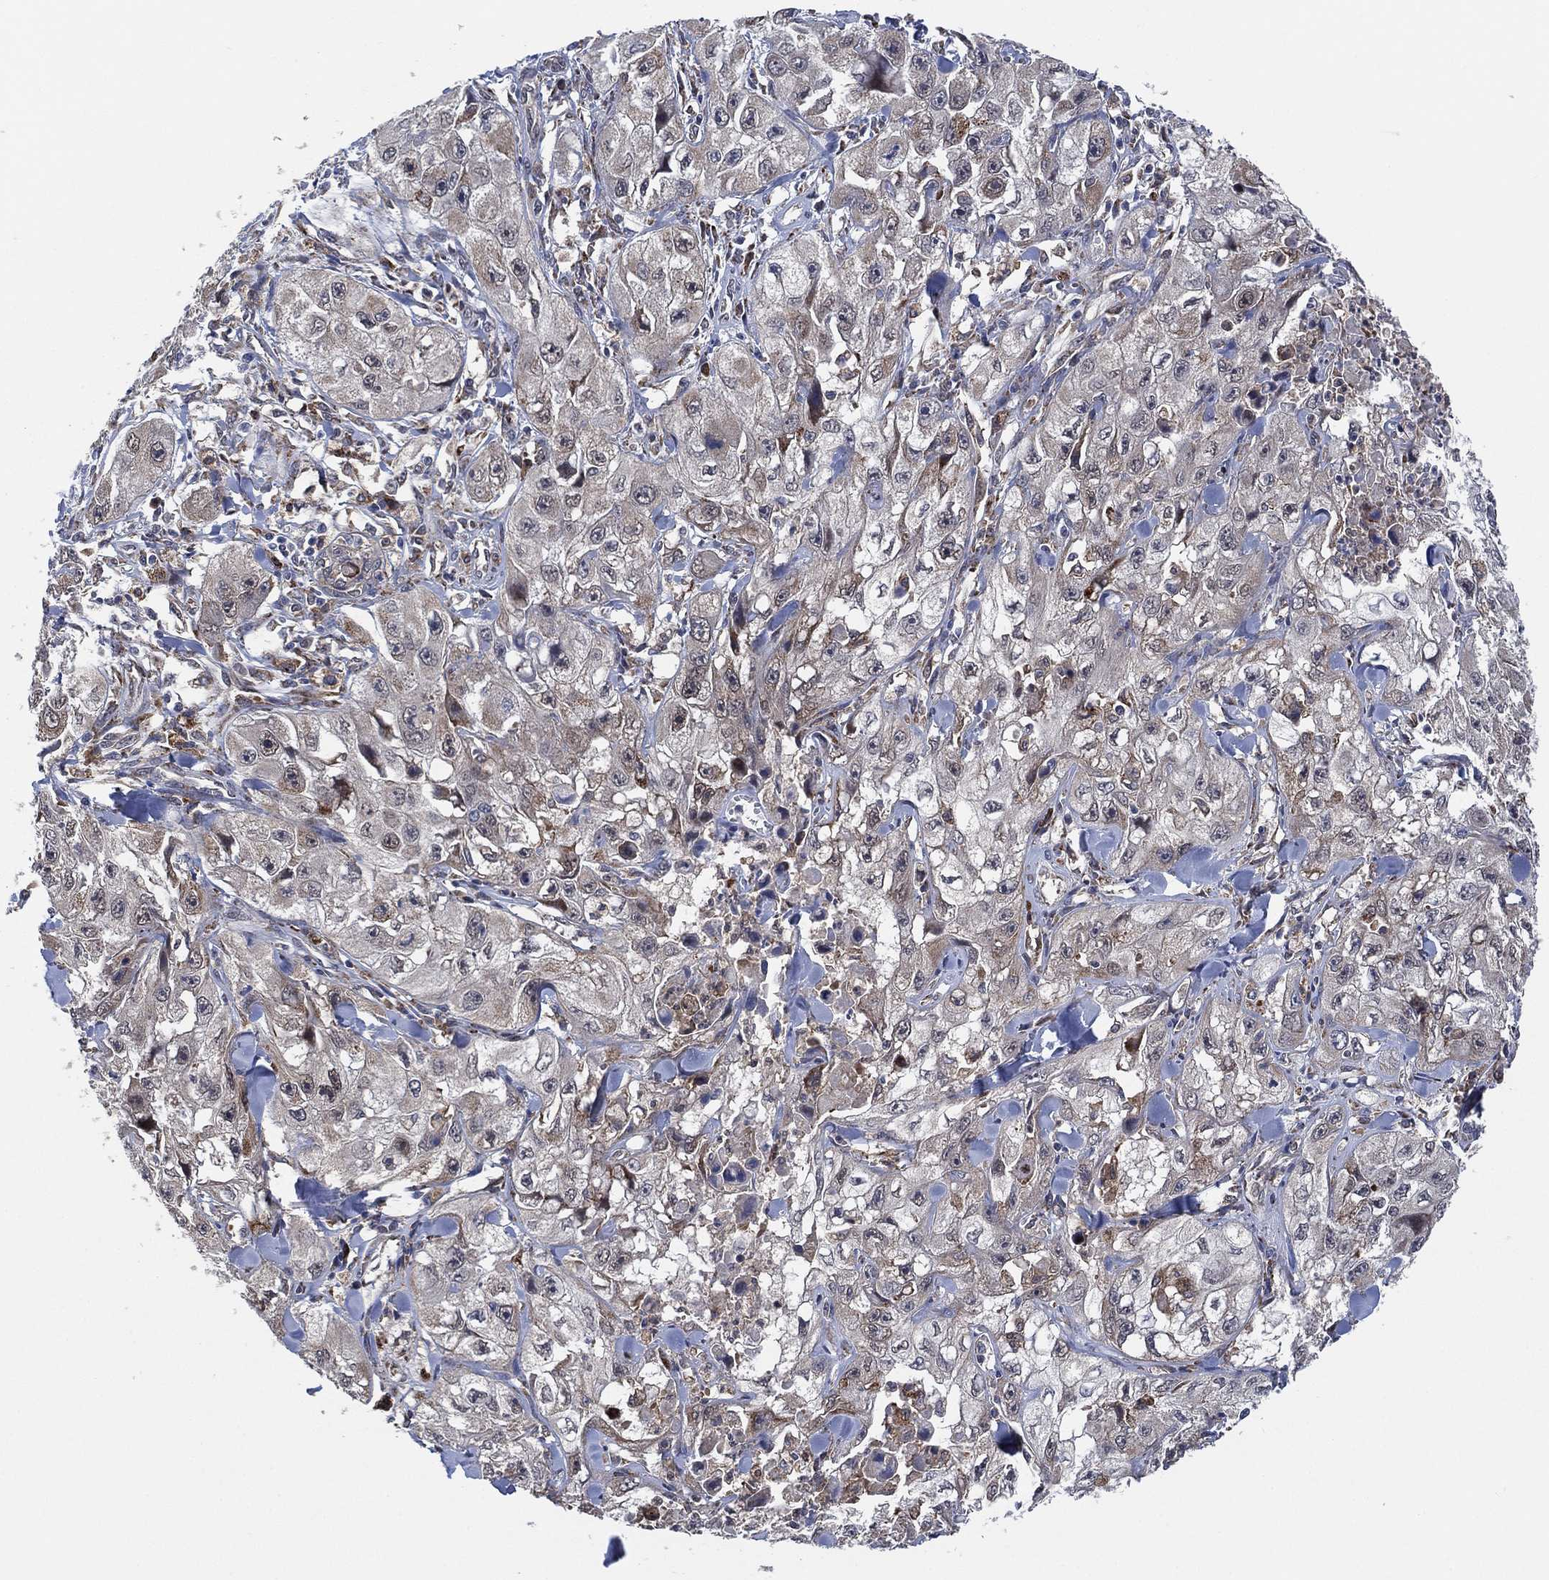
{"staining": {"intensity": "negative", "quantity": "none", "location": "none"}, "tissue": "skin cancer", "cell_type": "Tumor cells", "image_type": "cancer", "snomed": [{"axis": "morphology", "description": "Squamous cell carcinoma, NOS"}, {"axis": "topography", "description": "Skin"}, {"axis": "topography", "description": "Subcutis"}], "caption": "This is a photomicrograph of IHC staining of squamous cell carcinoma (skin), which shows no positivity in tumor cells.", "gene": "FES", "patient": {"sex": "male", "age": 73}}